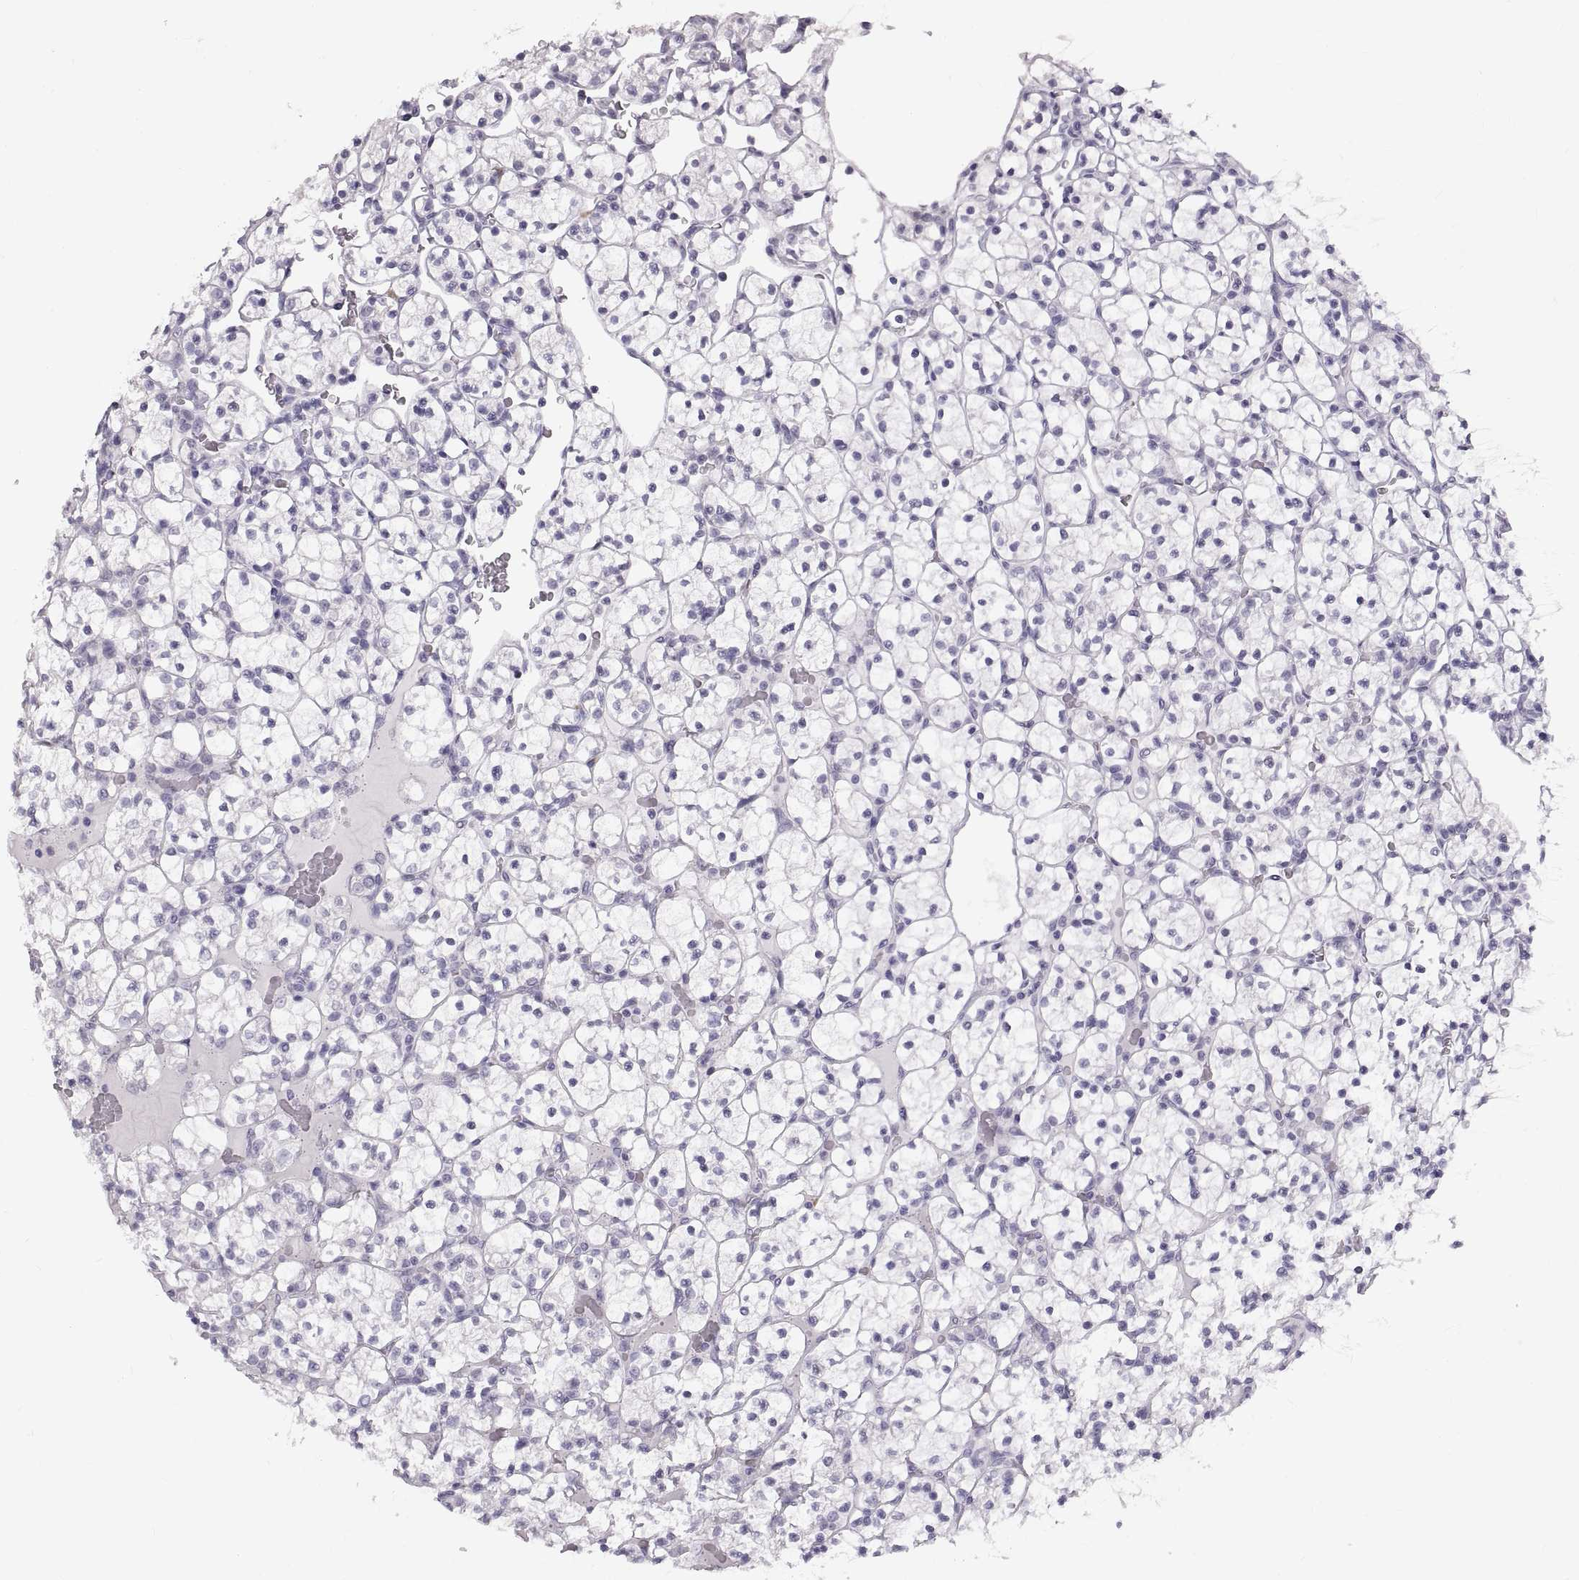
{"staining": {"intensity": "negative", "quantity": "none", "location": "none"}, "tissue": "renal cancer", "cell_type": "Tumor cells", "image_type": "cancer", "snomed": [{"axis": "morphology", "description": "Adenocarcinoma, NOS"}, {"axis": "topography", "description": "Kidney"}], "caption": "IHC of human renal cancer shows no staining in tumor cells. (Brightfield microscopy of DAB (3,3'-diaminobenzidine) IHC at high magnification).", "gene": "SPACDR", "patient": {"sex": "female", "age": 89}}